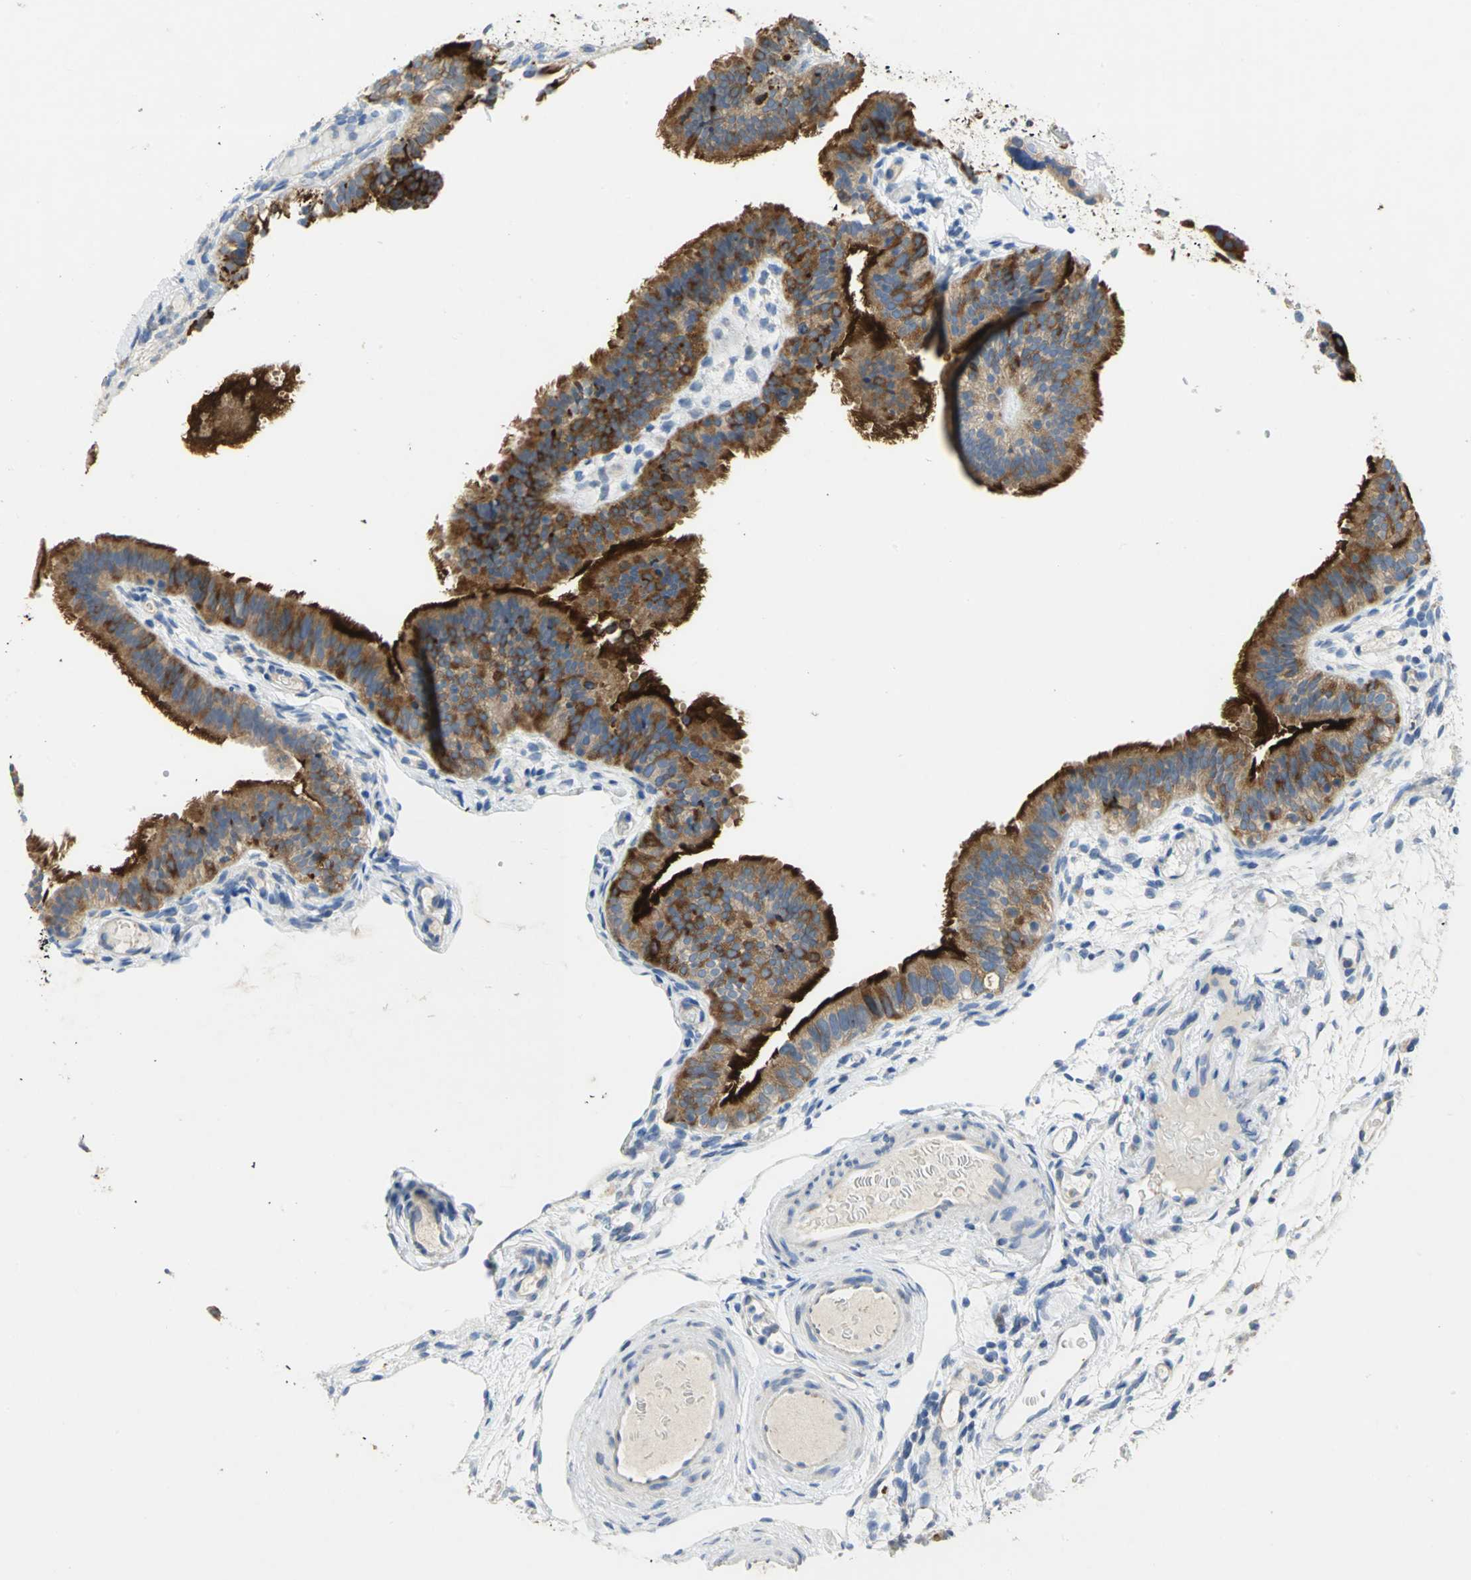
{"staining": {"intensity": "strong", "quantity": ">75%", "location": "cytoplasmic/membranous"}, "tissue": "fallopian tube", "cell_type": "Glandular cells", "image_type": "normal", "snomed": [{"axis": "morphology", "description": "Normal tissue, NOS"}, {"axis": "morphology", "description": "Dermoid, NOS"}, {"axis": "topography", "description": "Fallopian tube"}], "caption": "Immunohistochemical staining of unremarkable fallopian tube exhibits strong cytoplasmic/membranous protein positivity in approximately >75% of glandular cells.", "gene": "TULP4", "patient": {"sex": "female", "age": 33}}